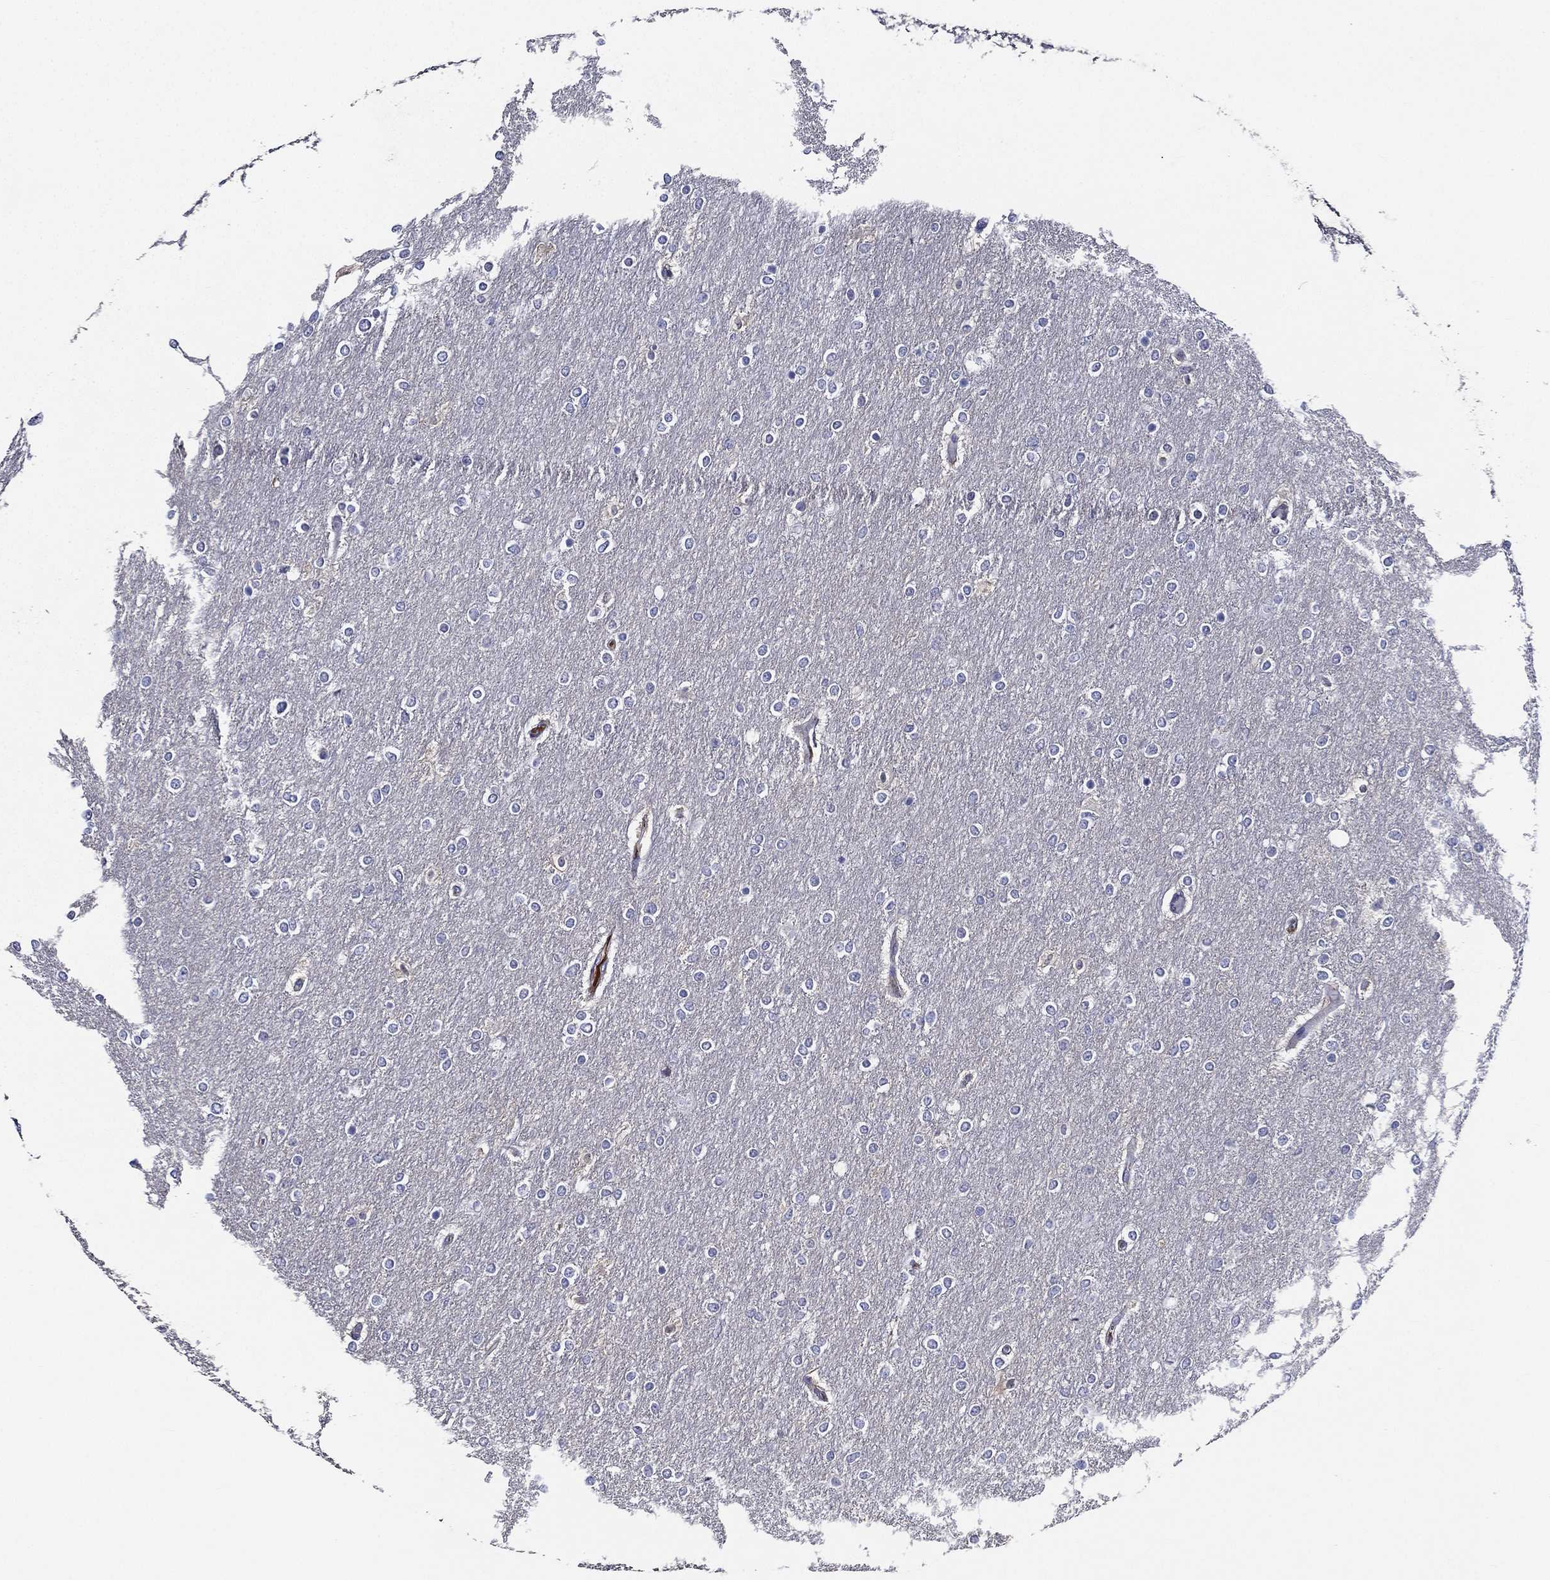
{"staining": {"intensity": "negative", "quantity": "none", "location": "none"}, "tissue": "glioma", "cell_type": "Tumor cells", "image_type": "cancer", "snomed": [{"axis": "morphology", "description": "Glioma, malignant, High grade"}, {"axis": "topography", "description": "Brain"}], "caption": "Immunohistochemistry photomicrograph of neoplastic tissue: glioma stained with DAB exhibits no significant protein positivity in tumor cells. The staining is performed using DAB brown chromogen with nuclei counter-stained in using hematoxylin.", "gene": "TMPRSS11D", "patient": {"sex": "female", "age": 61}}